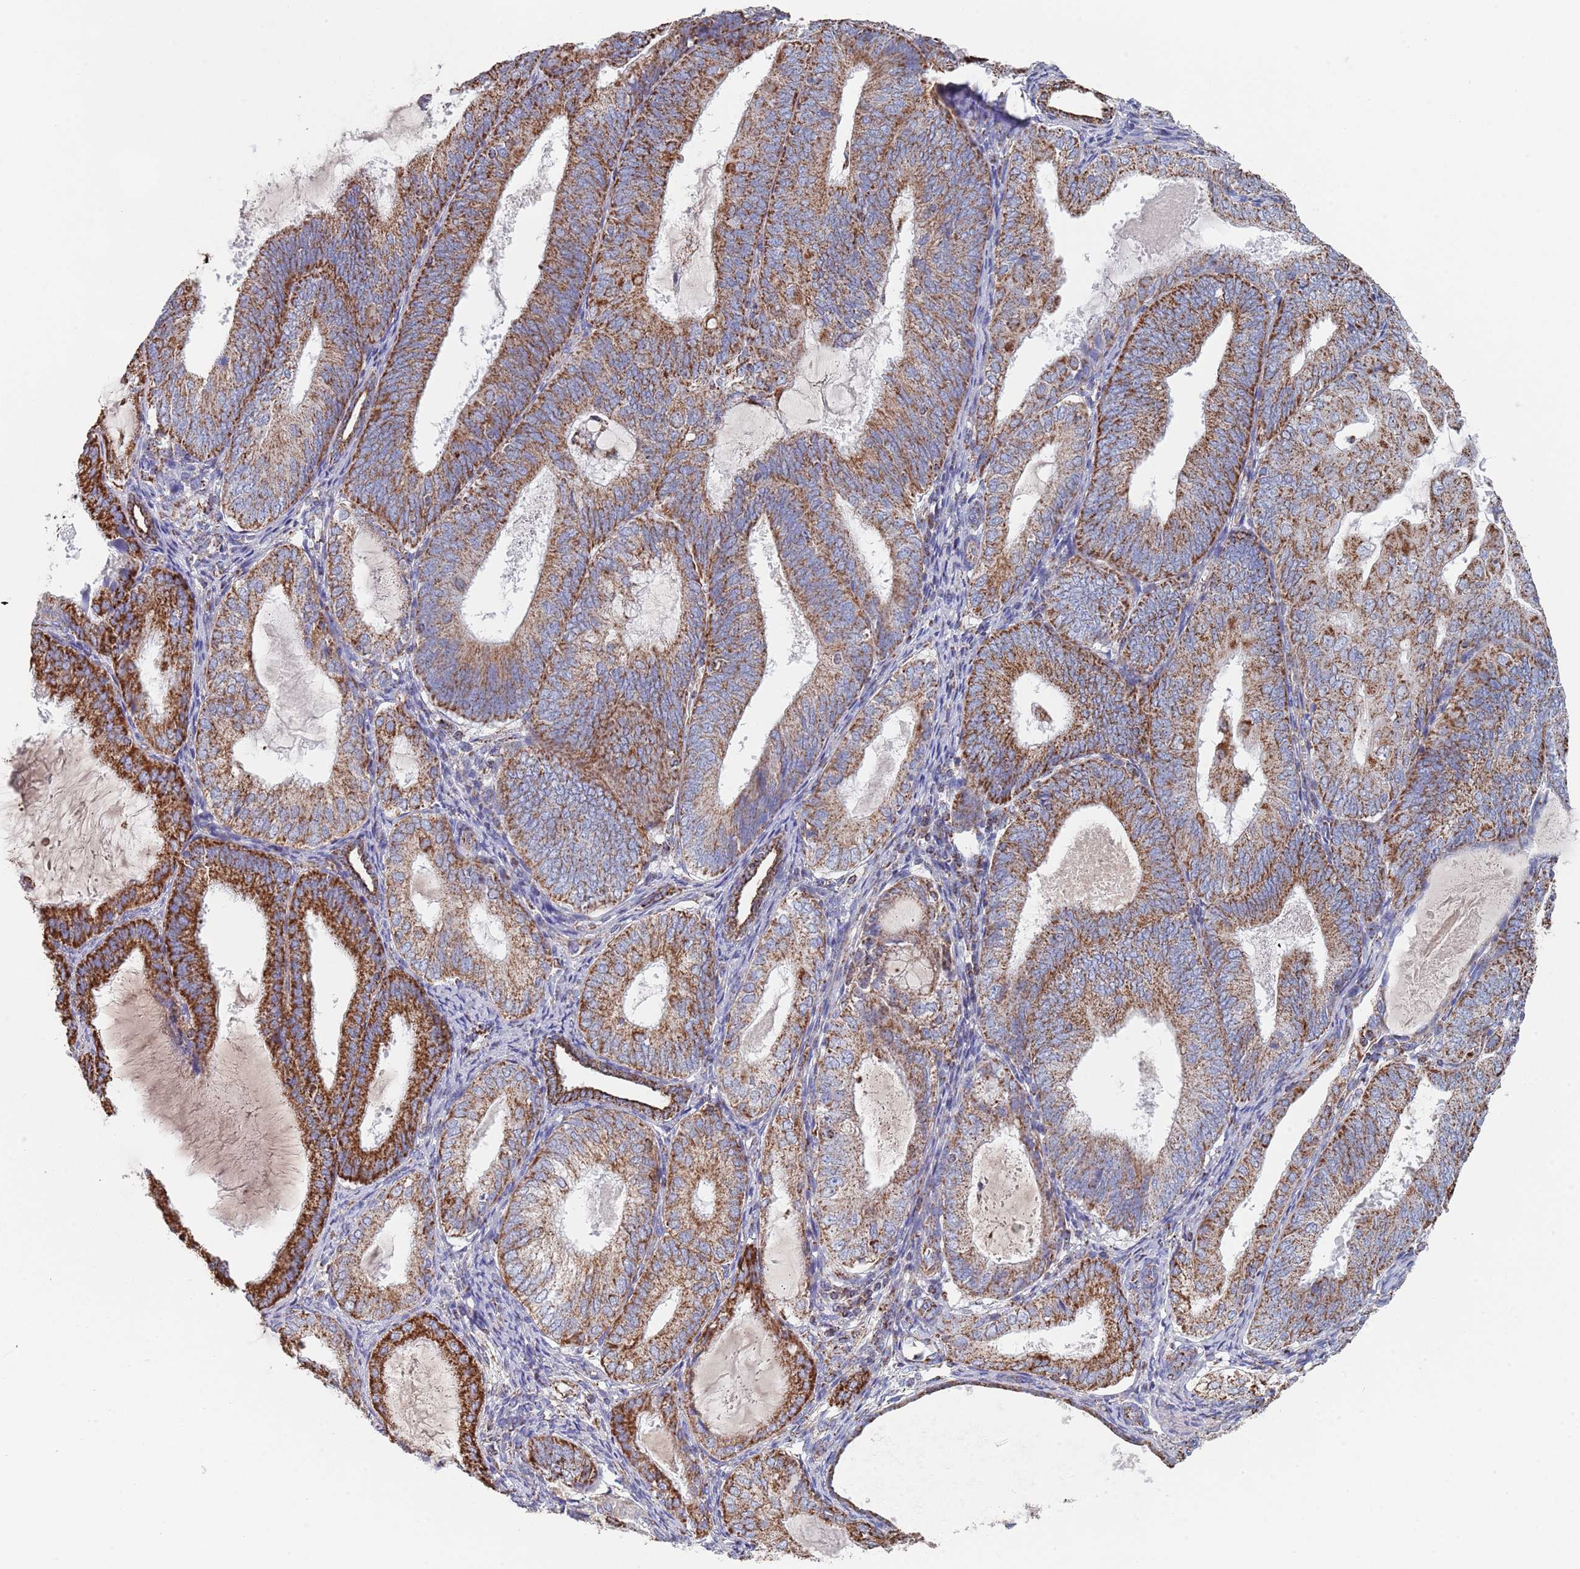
{"staining": {"intensity": "strong", "quantity": ">75%", "location": "cytoplasmic/membranous"}, "tissue": "endometrial cancer", "cell_type": "Tumor cells", "image_type": "cancer", "snomed": [{"axis": "morphology", "description": "Adenocarcinoma, NOS"}, {"axis": "topography", "description": "Endometrium"}], "caption": "This image reveals IHC staining of endometrial cancer (adenocarcinoma), with high strong cytoplasmic/membranous positivity in about >75% of tumor cells.", "gene": "PGP", "patient": {"sex": "female", "age": 81}}